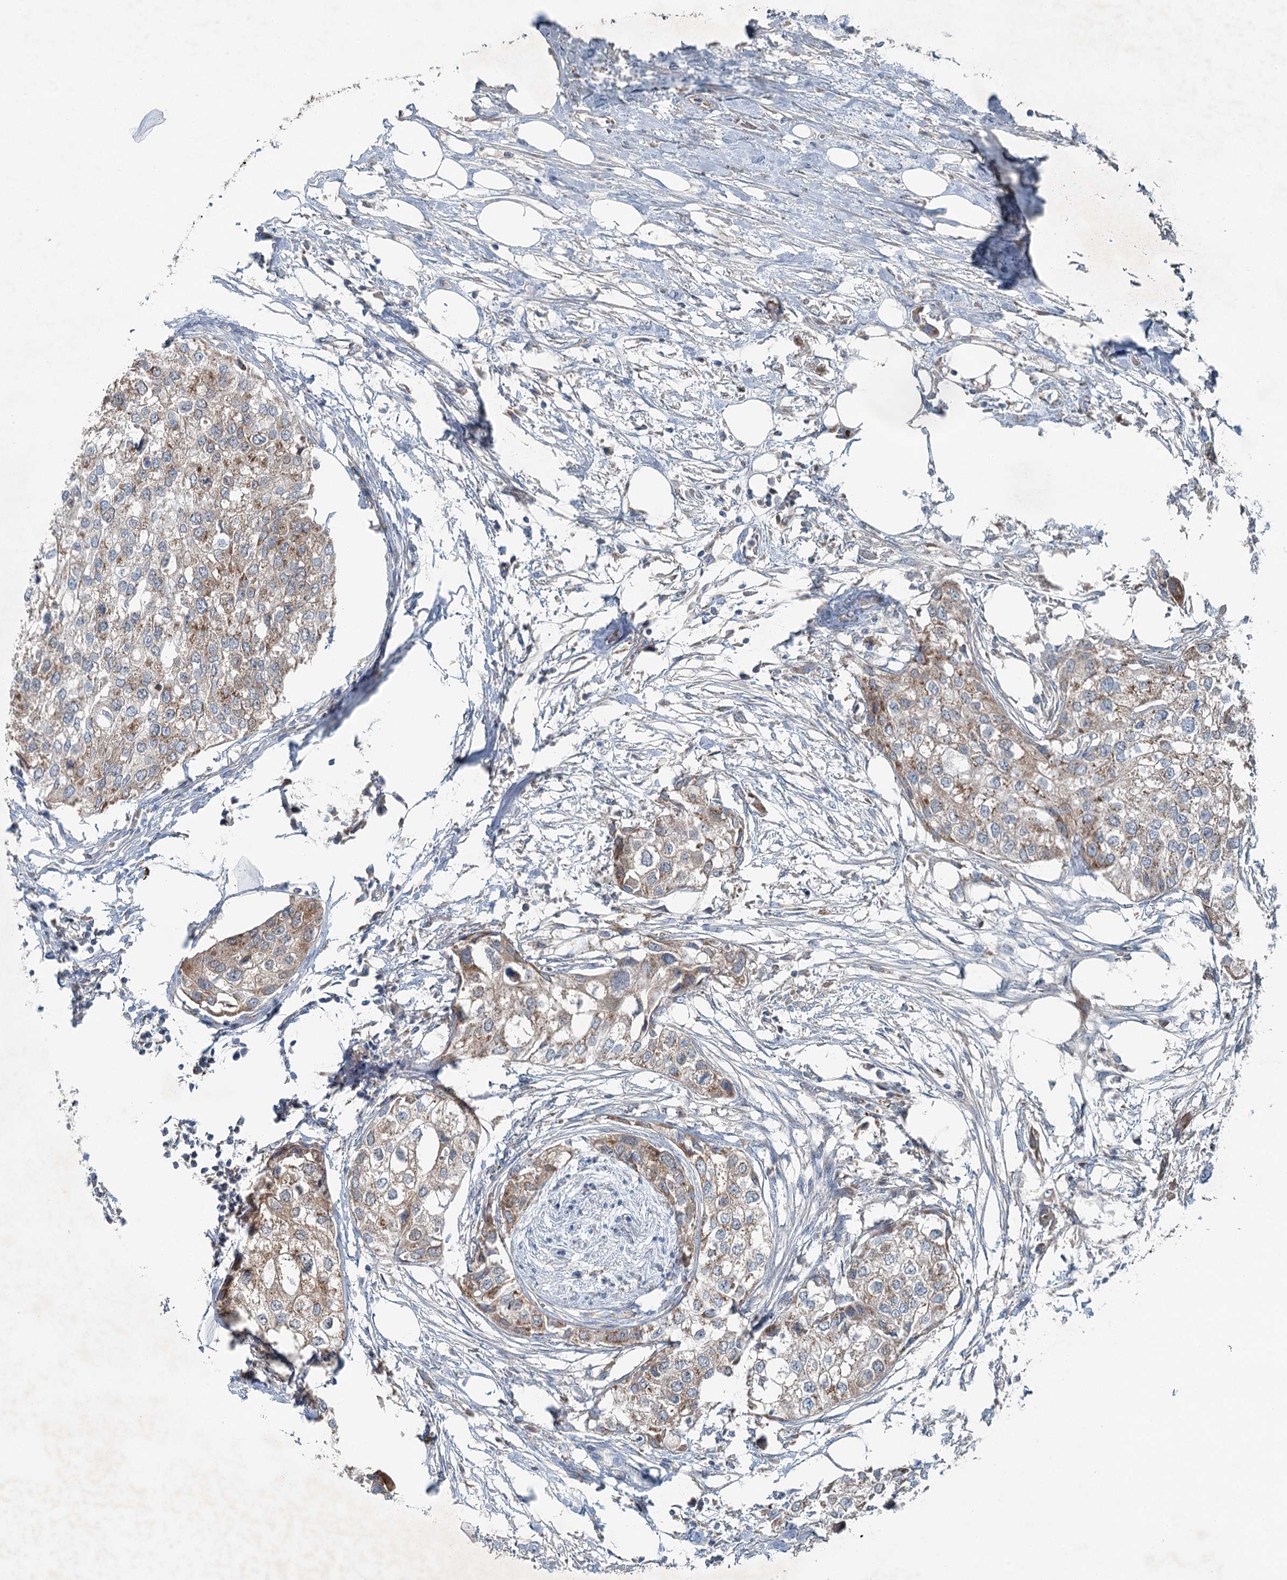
{"staining": {"intensity": "moderate", "quantity": "25%-75%", "location": "cytoplasmic/membranous"}, "tissue": "urothelial cancer", "cell_type": "Tumor cells", "image_type": "cancer", "snomed": [{"axis": "morphology", "description": "Urothelial carcinoma, High grade"}, {"axis": "topography", "description": "Urinary bladder"}], "caption": "Moderate cytoplasmic/membranous expression is appreciated in approximately 25%-75% of tumor cells in urothelial cancer. Using DAB (brown) and hematoxylin (blue) stains, captured at high magnification using brightfield microscopy.", "gene": "CHCHD5", "patient": {"sex": "male", "age": 64}}